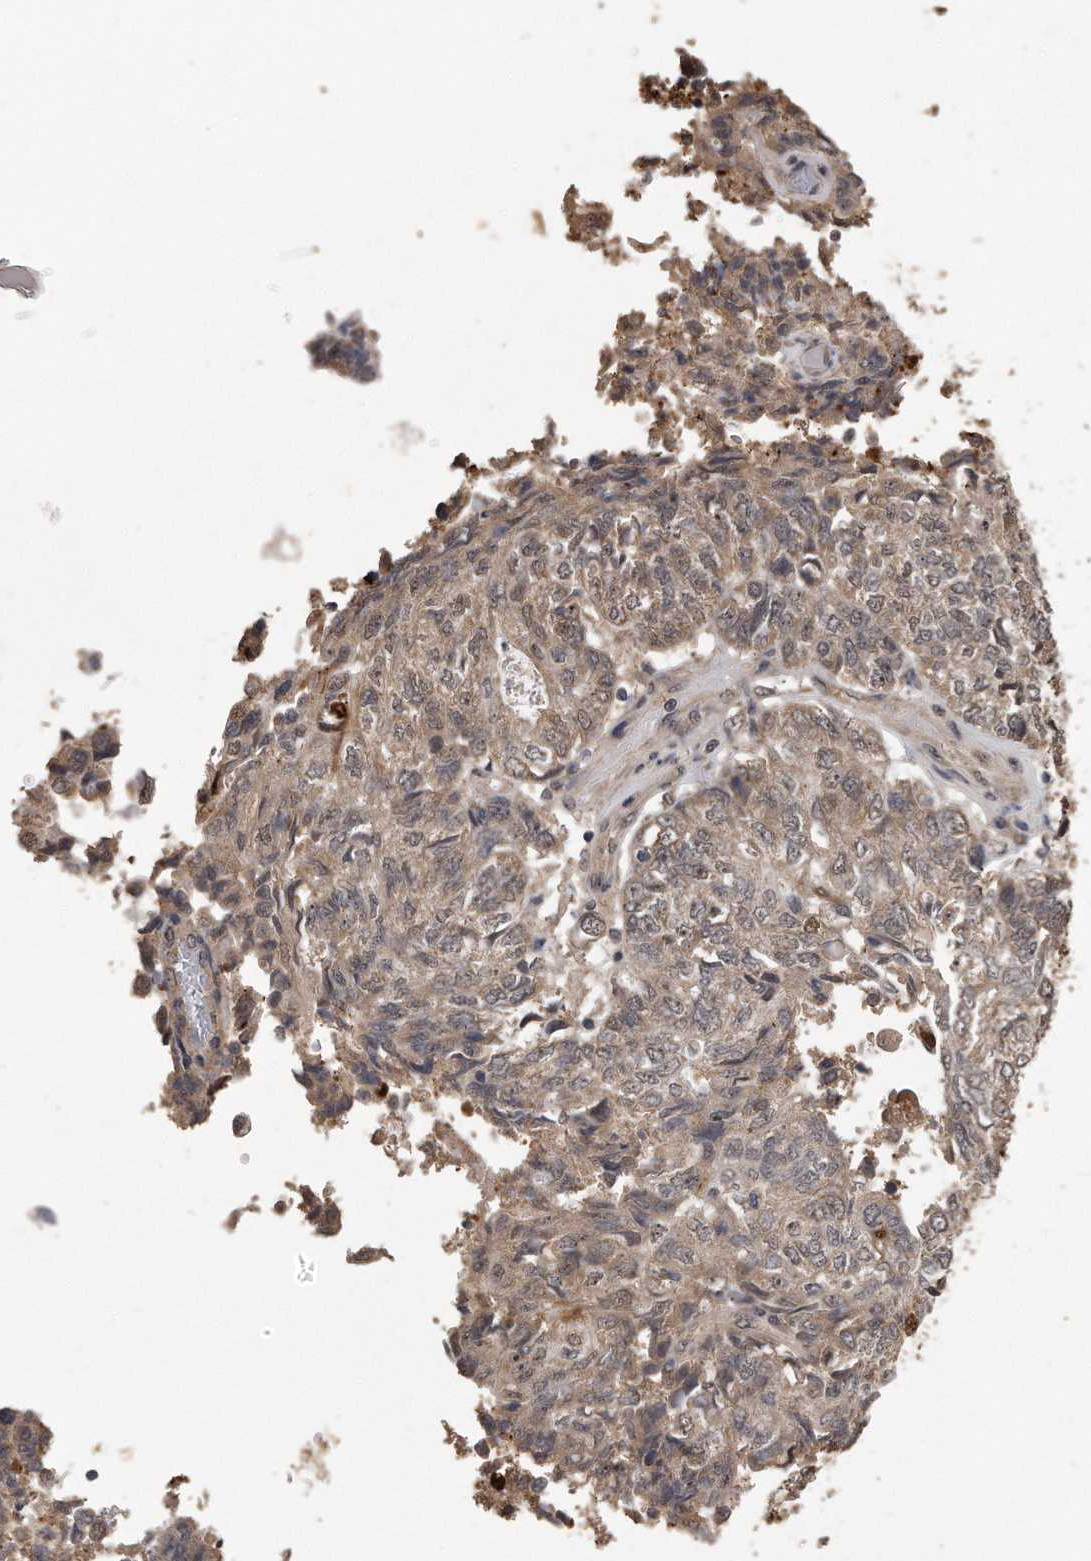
{"staining": {"intensity": "weak", "quantity": "25%-75%", "location": "cytoplasmic/membranous,nuclear"}, "tissue": "endometrial cancer", "cell_type": "Tumor cells", "image_type": "cancer", "snomed": [{"axis": "morphology", "description": "Adenocarcinoma, NOS"}, {"axis": "topography", "description": "Endometrium"}], "caption": "Endometrial adenocarcinoma stained with immunohistochemistry (IHC) displays weak cytoplasmic/membranous and nuclear staining in about 25%-75% of tumor cells. (DAB (3,3'-diaminobenzidine) = brown stain, brightfield microscopy at high magnification).", "gene": "PELO", "patient": {"sex": "female", "age": 80}}